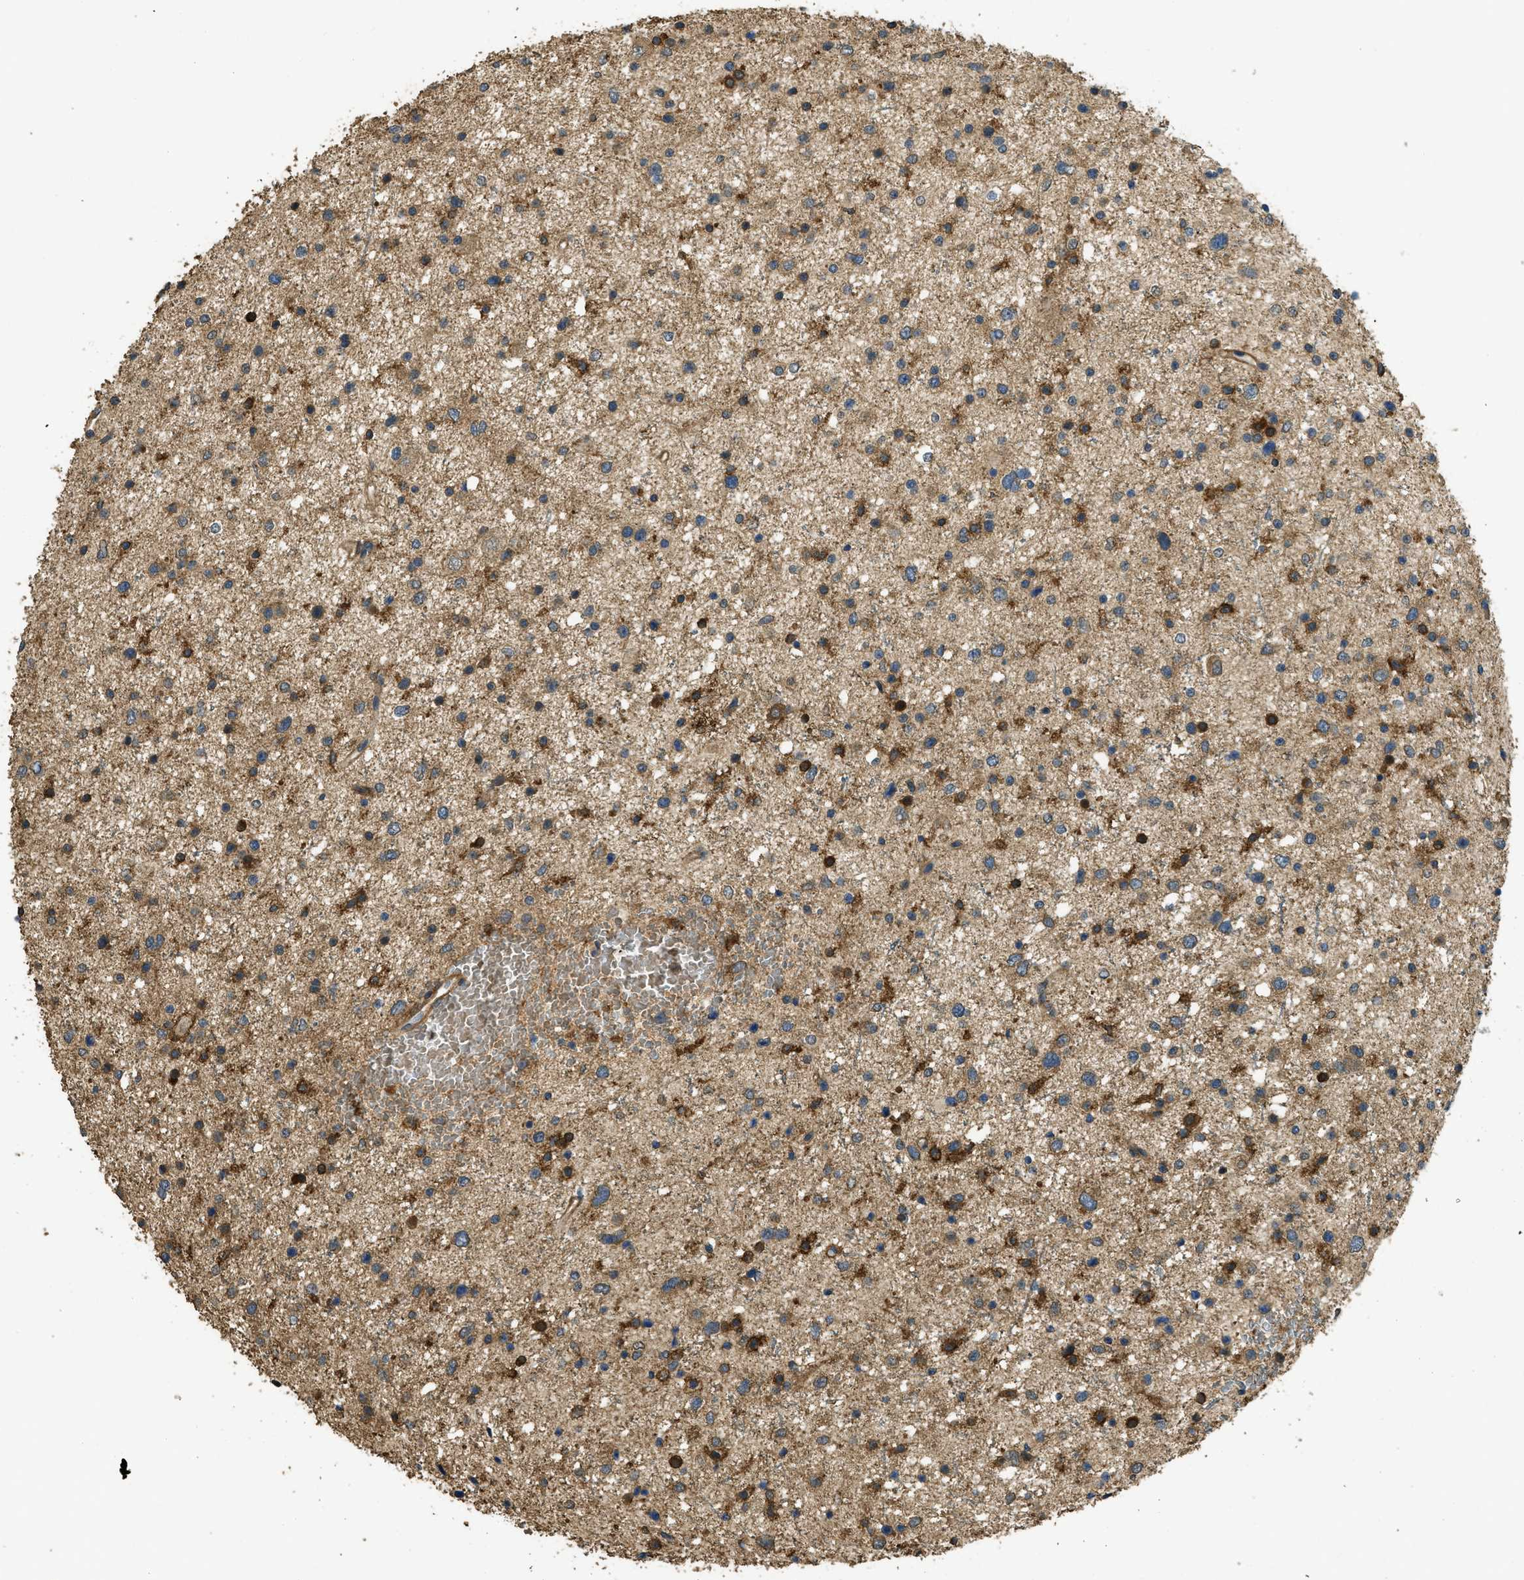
{"staining": {"intensity": "moderate", "quantity": ">75%", "location": "cytoplasmic/membranous"}, "tissue": "glioma", "cell_type": "Tumor cells", "image_type": "cancer", "snomed": [{"axis": "morphology", "description": "Glioma, malignant, Low grade"}, {"axis": "topography", "description": "Brain"}], "caption": "The image demonstrates a brown stain indicating the presence of a protein in the cytoplasmic/membranous of tumor cells in glioma.", "gene": "CD276", "patient": {"sex": "female", "age": 37}}